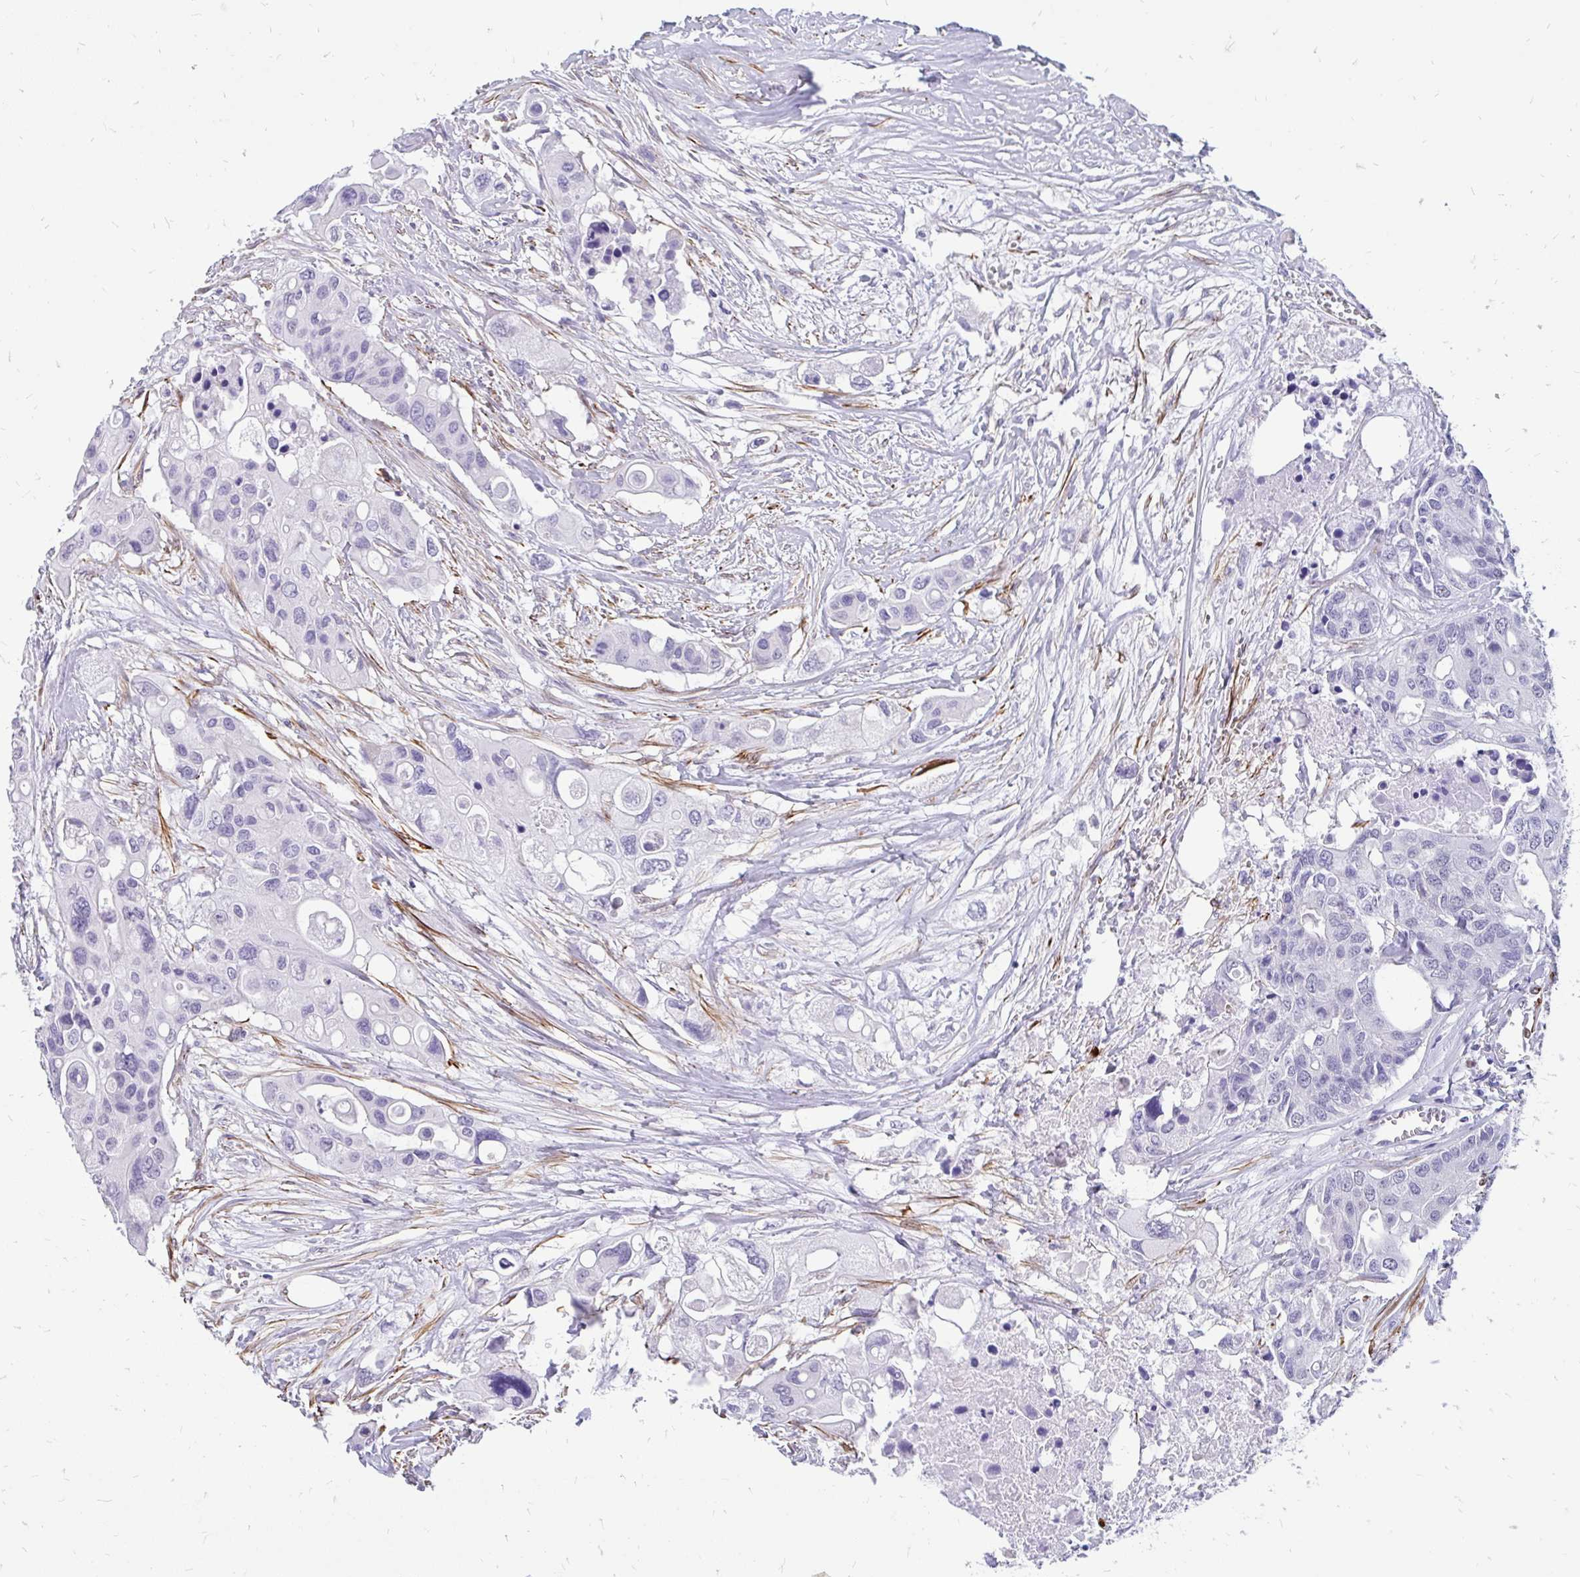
{"staining": {"intensity": "negative", "quantity": "none", "location": "none"}, "tissue": "colorectal cancer", "cell_type": "Tumor cells", "image_type": "cancer", "snomed": [{"axis": "morphology", "description": "Adenocarcinoma, NOS"}, {"axis": "topography", "description": "Colon"}], "caption": "This is an IHC image of human colorectal cancer. There is no staining in tumor cells.", "gene": "EML5", "patient": {"sex": "male", "age": 77}}